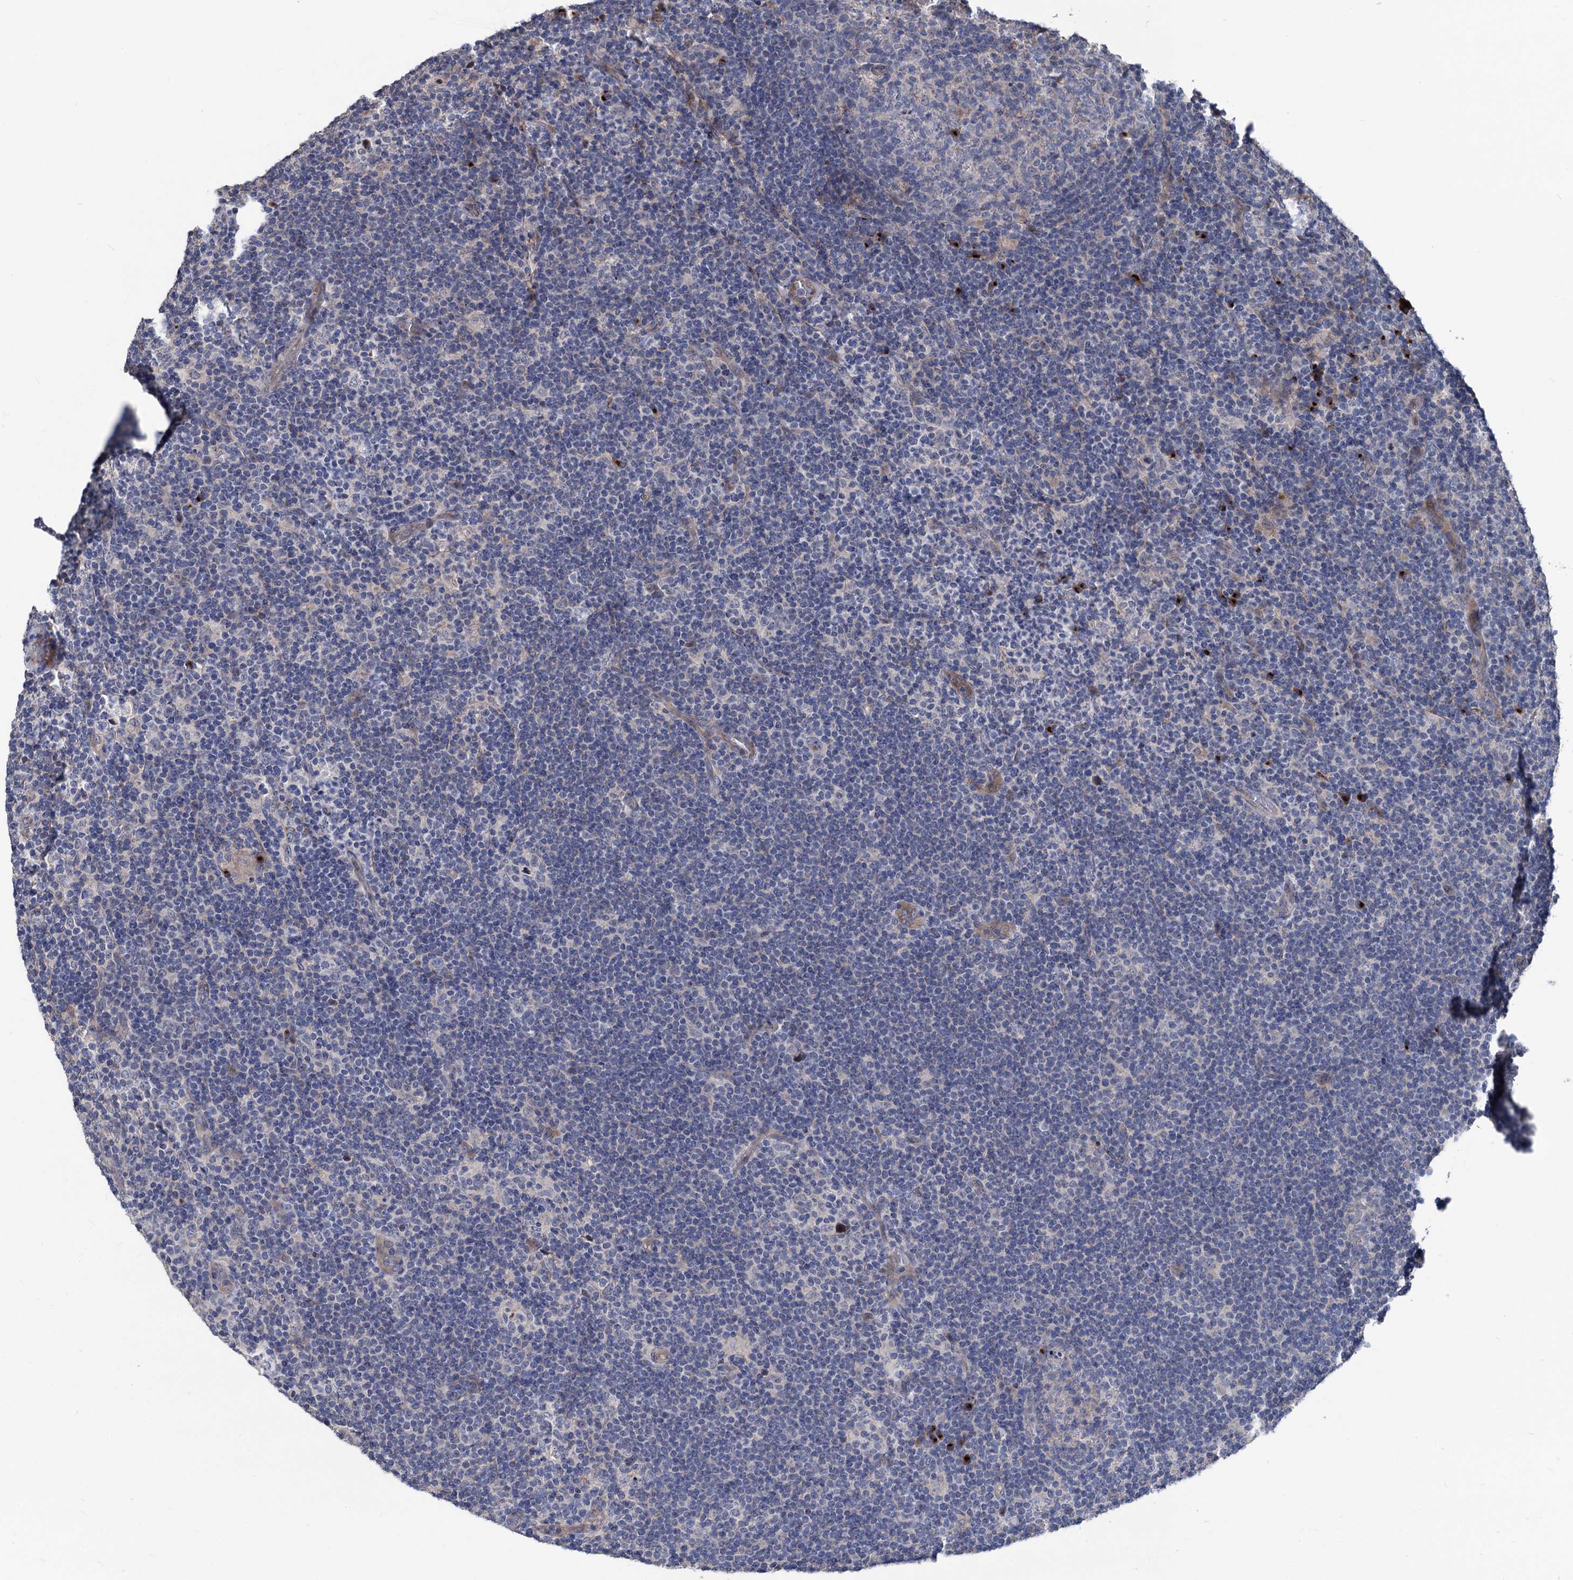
{"staining": {"intensity": "negative", "quantity": "none", "location": "none"}, "tissue": "lymphoma", "cell_type": "Tumor cells", "image_type": "cancer", "snomed": [{"axis": "morphology", "description": "Hodgkin's disease, NOS"}, {"axis": "topography", "description": "Lymph node"}], "caption": "Photomicrograph shows no significant protein expression in tumor cells of Hodgkin's disease. (DAB (3,3'-diaminobenzidine) immunohistochemistry (IHC) visualized using brightfield microscopy, high magnification).", "gene": "SMAGP", "patient": {"sex": "female", "age": 57}}